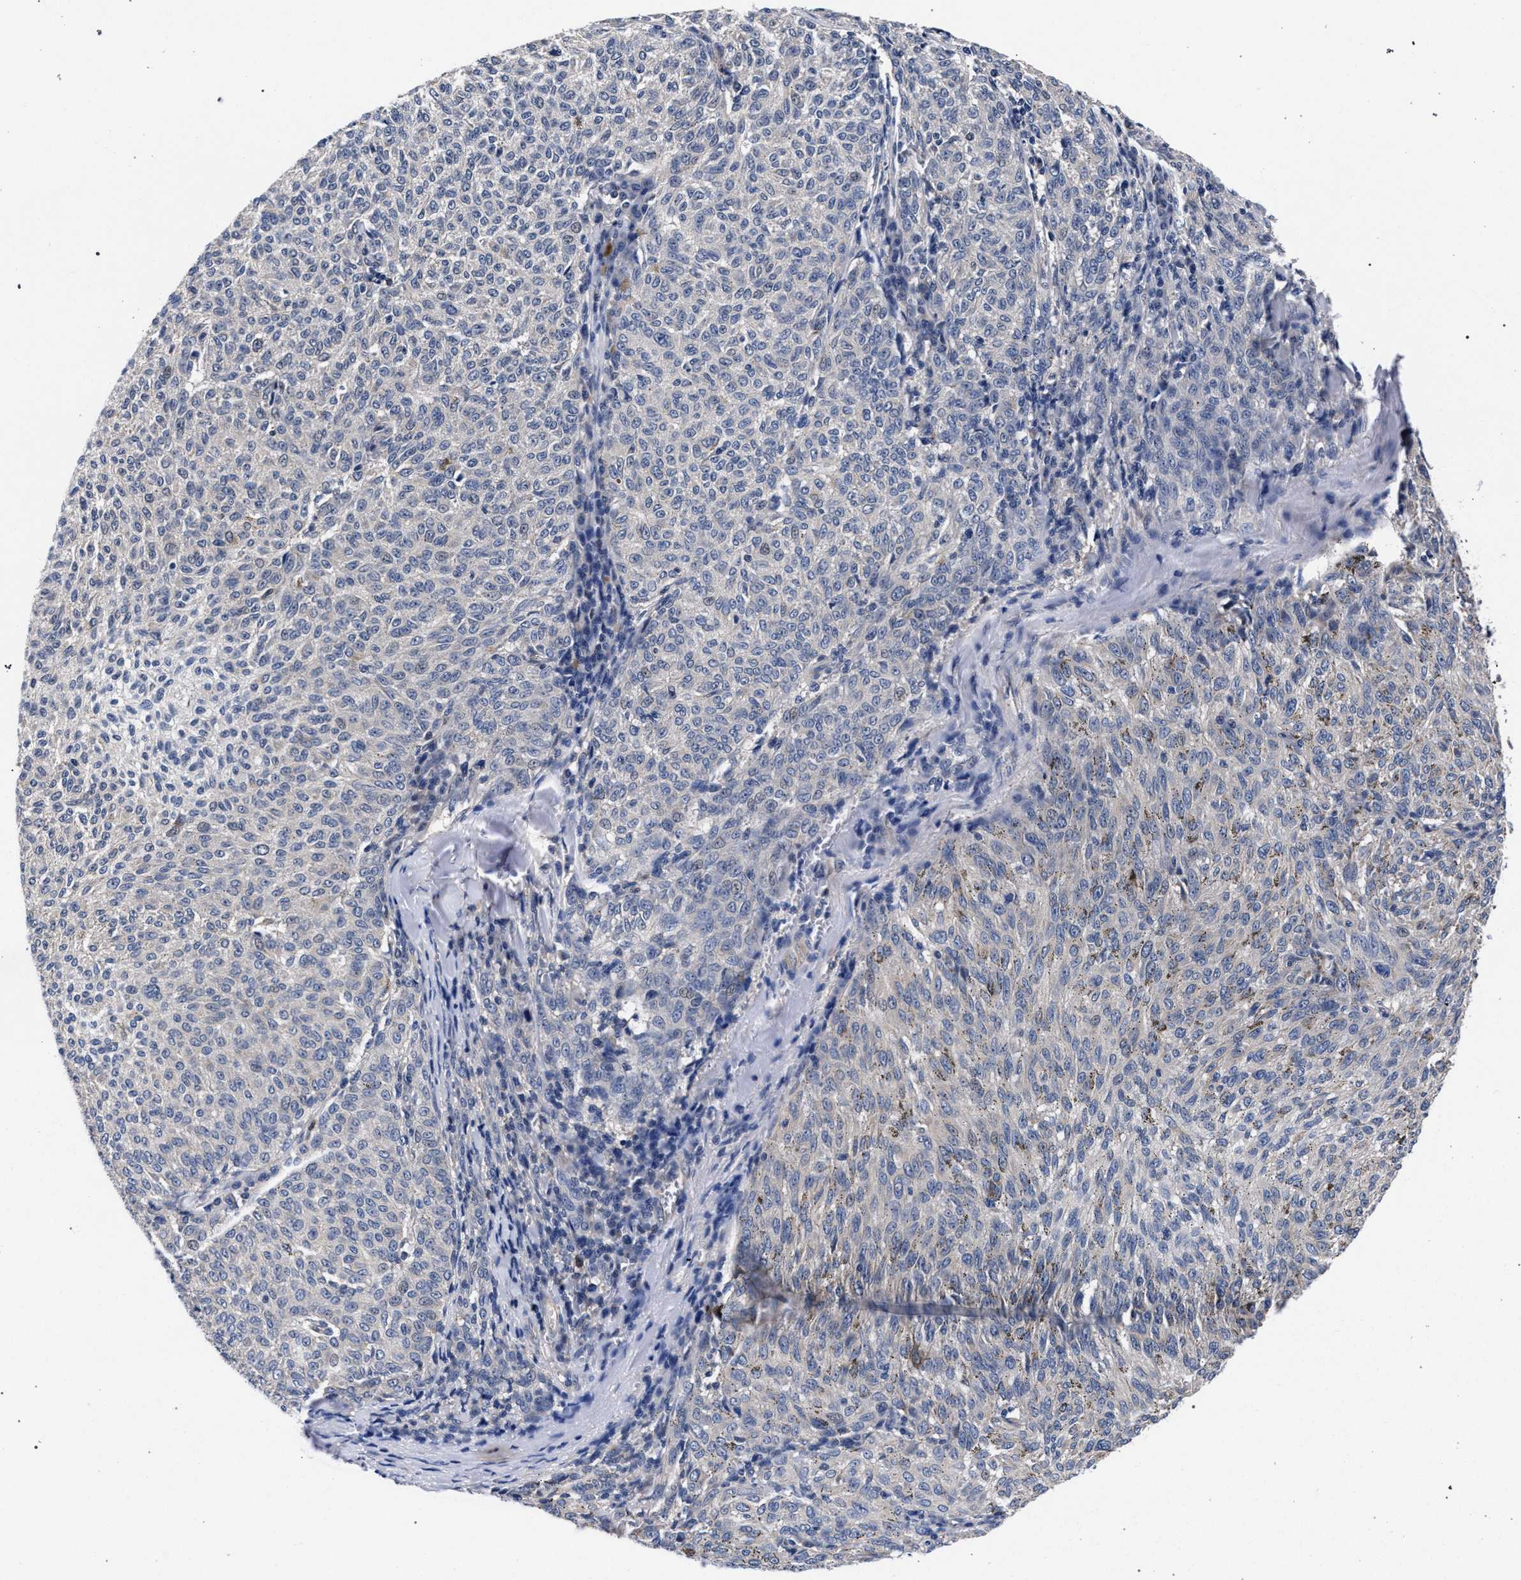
{"staining": {"intensity": "negative", "quantity": "none", "location": "none"}, "tissue": "melanoma", "cell_type": "Tumor cells", "image_type": "cancer", "snomed": [{"axis": "morphology", "description": "Malignant melanoma, NOS"}, {"axis": "topography", "description": "Skin"}], "caption": "A histopathology image of human malignant melanoma is negative for staining in tumor cells. The staining is performed using DAB (3,3'-diaminobenzidine) brown chromogen with nuclei counter-stained in using hematoxylin.", "gene": "RBM33", "patient": {"sex": "female", "age": 72}}